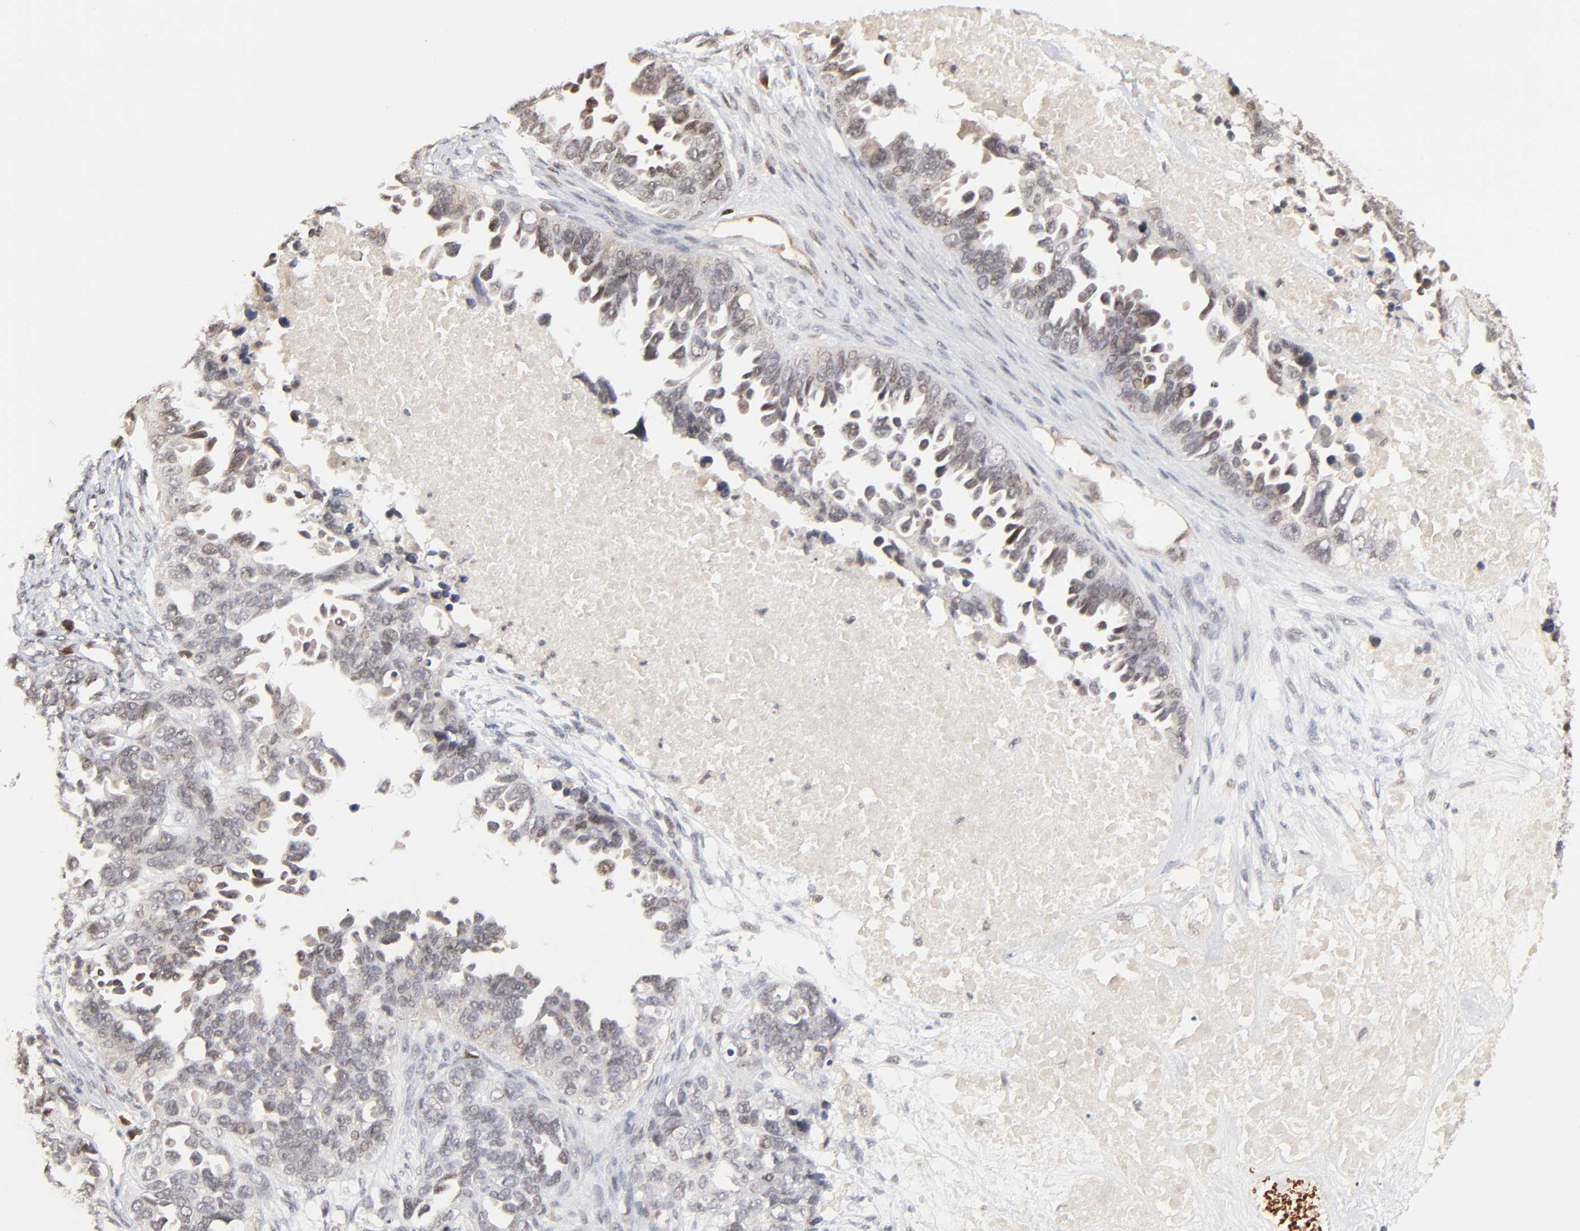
{"staining": {"intensity": "weak", "quantity": "<25%", "location": "cytoplasmic/membranous"}, "tissue": "ovarian cancer", "cell_type": "Tumor cells", "image_type": "cancer", "snomed": [{"axis": "morphology", "description": "Cystadenocarcinoma, serous, NOS"}, {"axis": "topography", "description": "Ovary"}], "caption": "Human ovarian cancer (serous cystadenocarcinoma) stained for a protein using immunohistochemistry (IHC) reveals no staining in tumor cells.", "gene": "CASP10", "patient": {"sex": "female", "age": 82}}